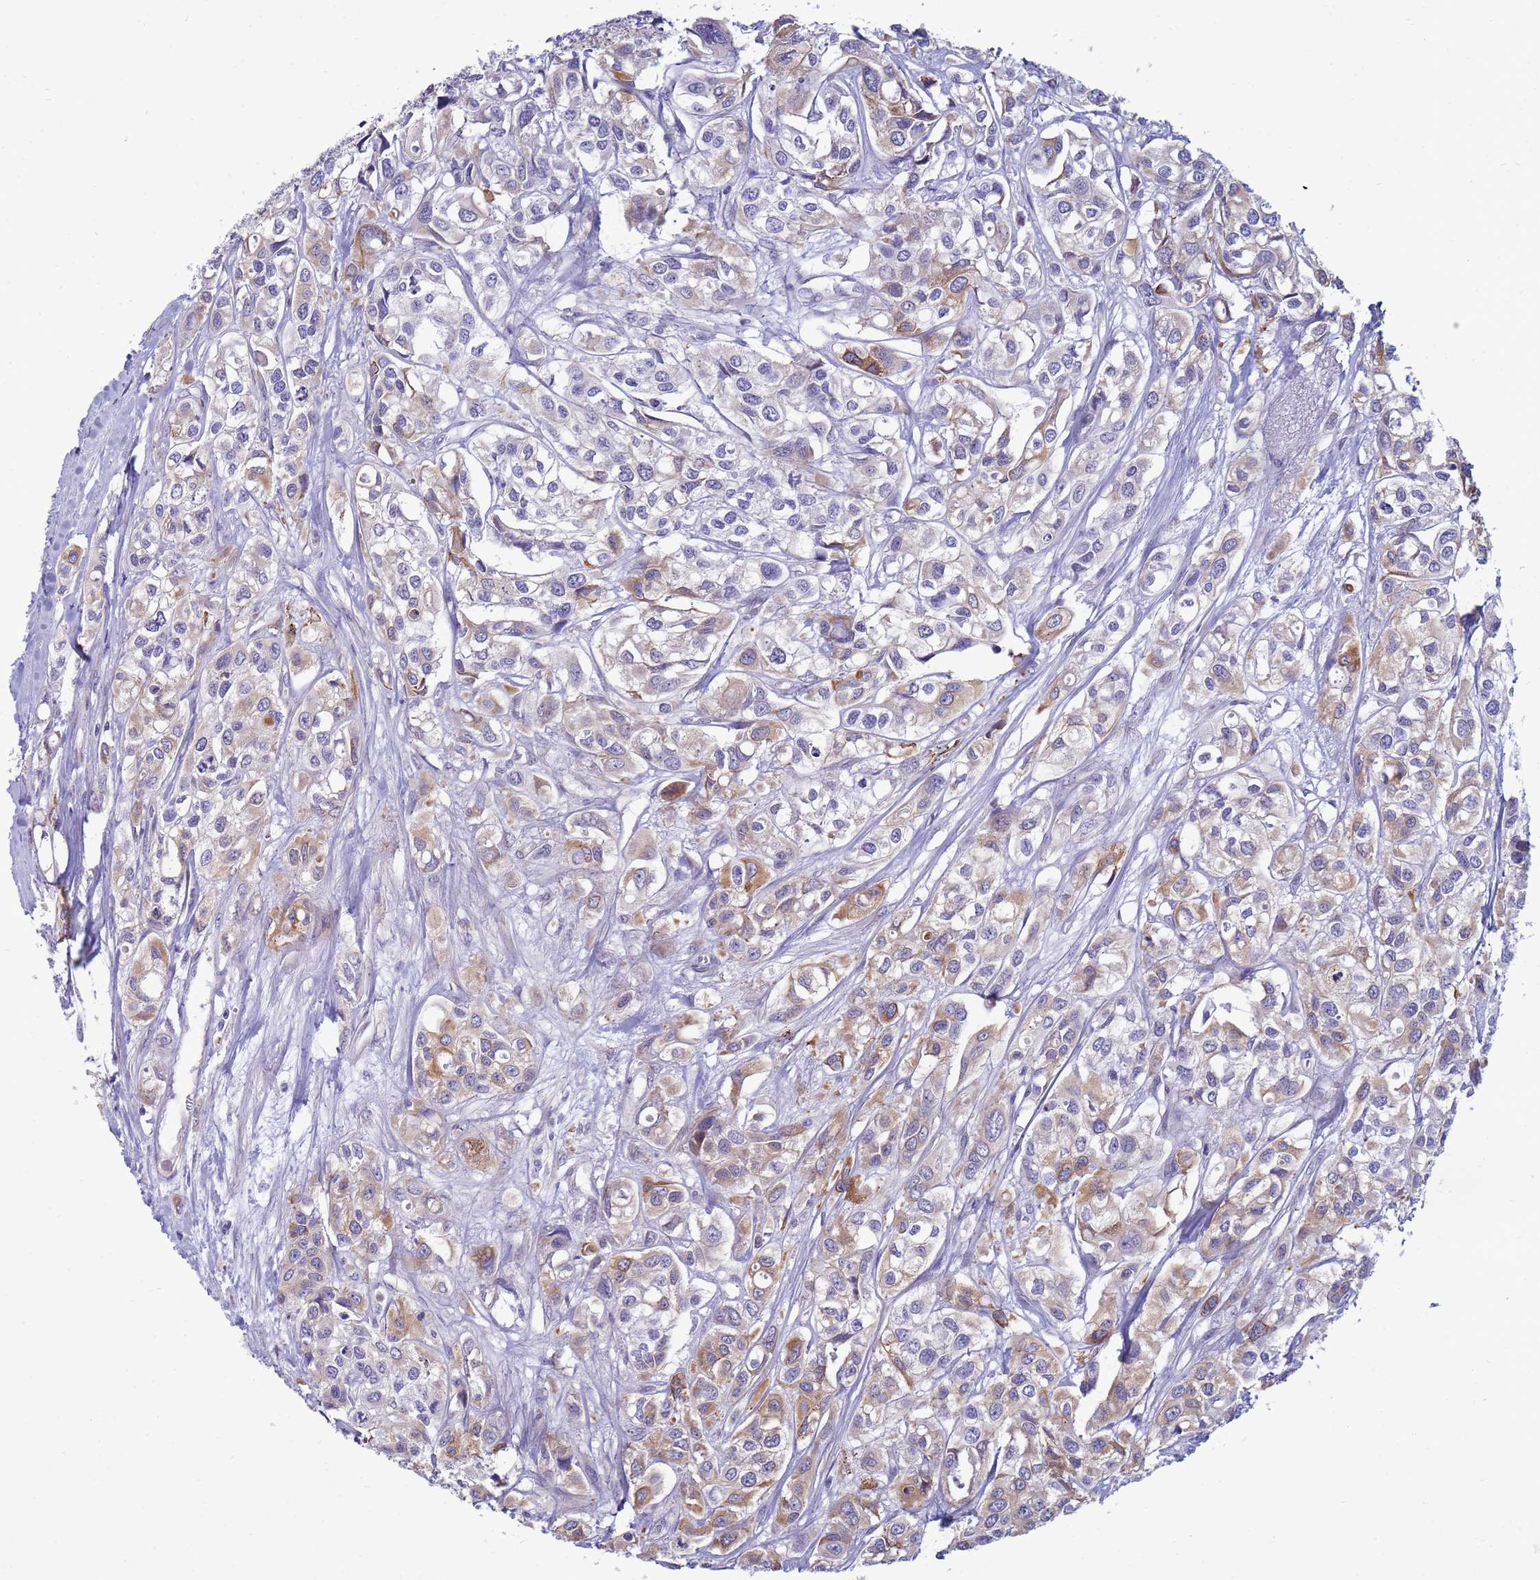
{"staining": {"intensity": "moderate", "quantity": "25%-75%", "location": "cytoplasmic/membranous"}, "tissue": "urothelial cancer", "cell_type": "Tumor cells", "image_type": "cancer", "snomed": [{"axis": "morphology", "description": "Urothelial carcinoma, High grade"}, {"axis": "topography", "description": "Urinary bladder"}], "caption": "The immunohistochemical stain shows moderate cytoplasmic/membranous expression in tumor cells of urothelial cancer tissue. The staining is performed using DAB (3,3'-diaminobenzidine) brown chromogen to label protein expression. The nuclei are counter-stained blue using hematoxylin.", "gene": "TRPC6", "patient": {"sex": "male", "age": 67}}